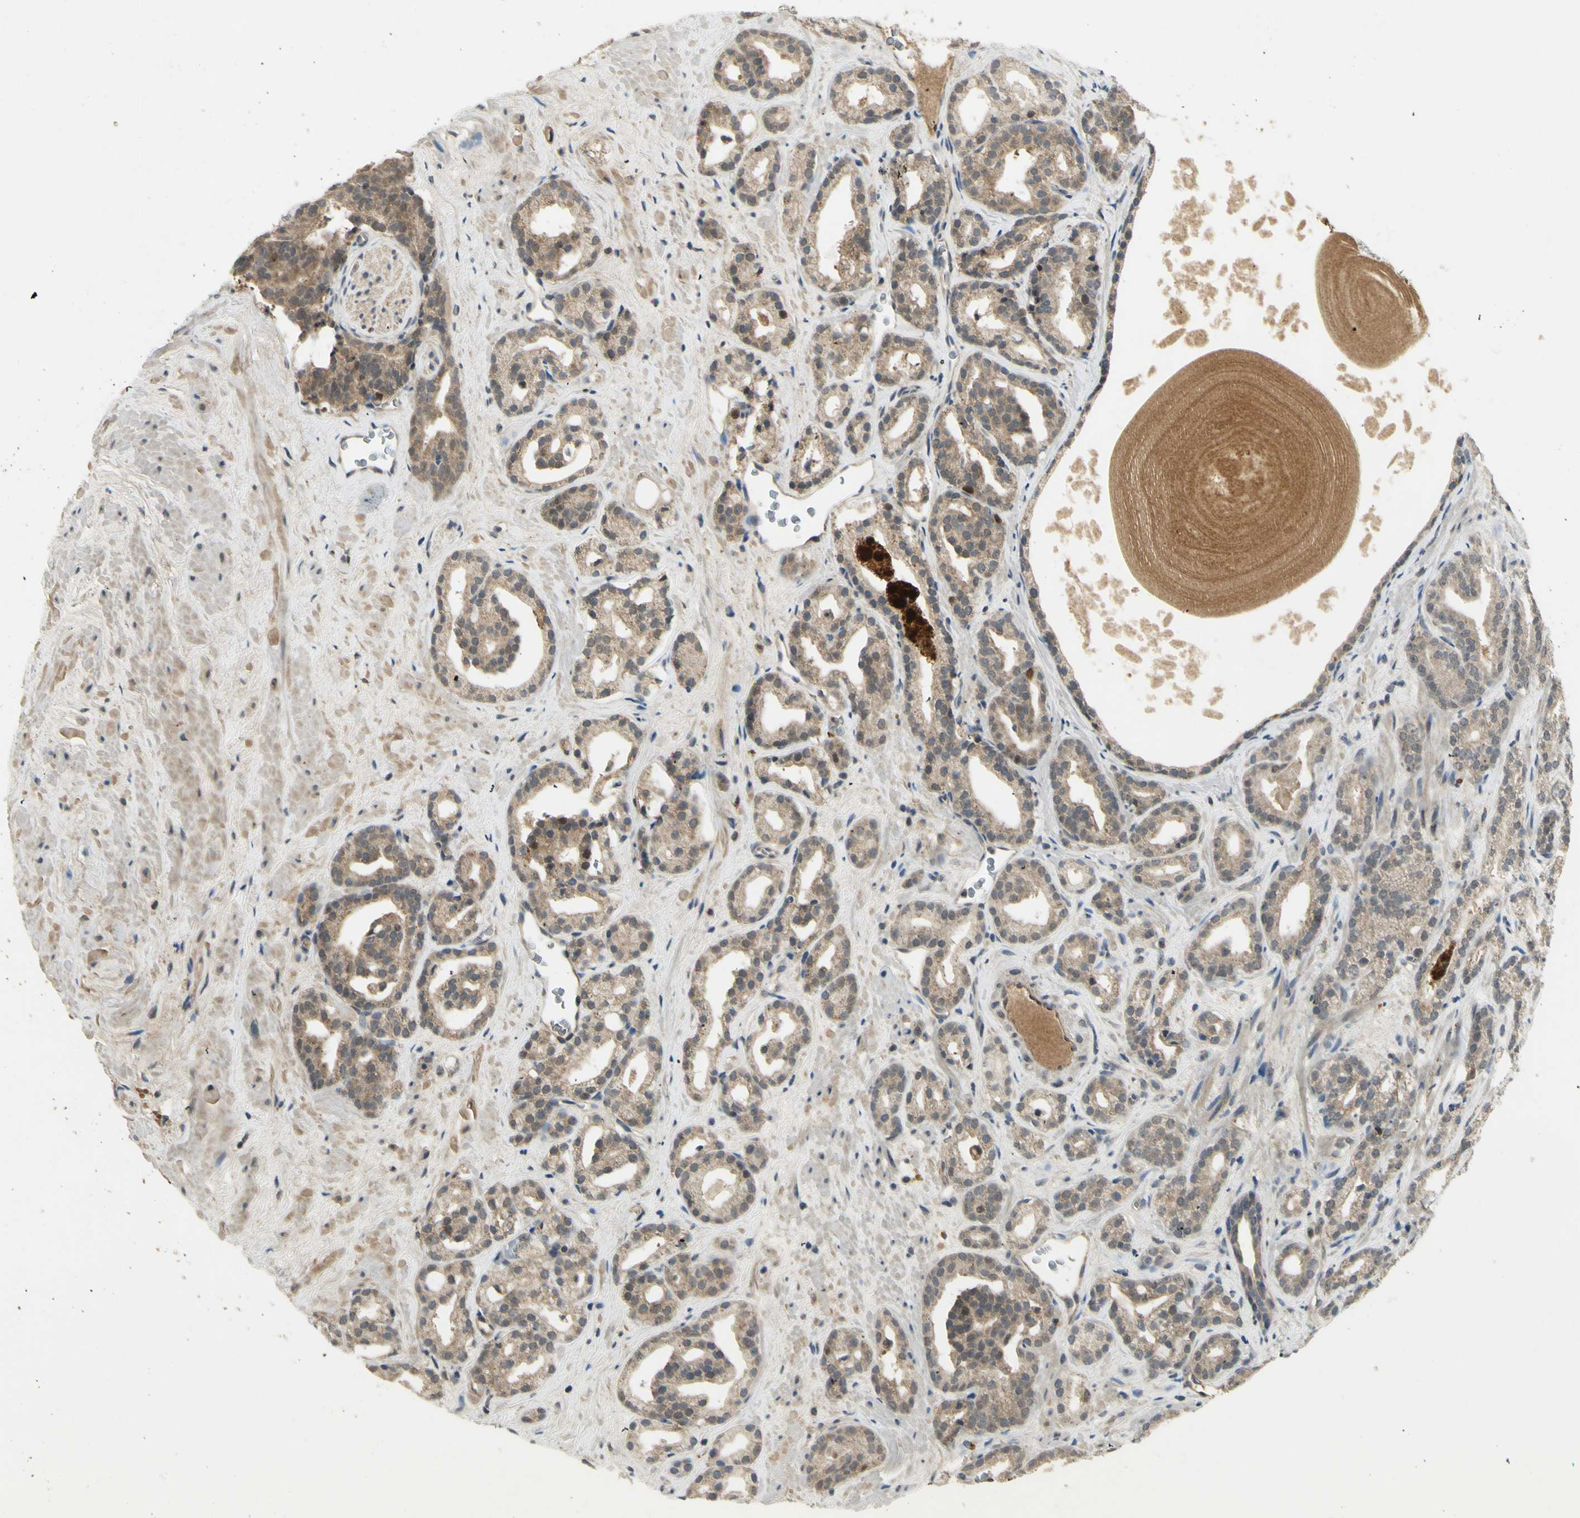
{"staining": {"intensity": "strong", "quantity": "<25%", "location": "nuclear"}, "tissue": "prostate cancer", "cell_type": "Tumor cells", "image_type": "cancer", "snomed": [{"axis": "morphology", "description": "Adenocarcinoma, Low grade"}, {"axis": "topography", "description": "Prostate"}], "caption": "Protein staining by immunohistochemistry (IHC) exhibits strong nuclear staining in approximately <25% of tumor cells in low-grade adenocarcinoma (prostate).", "gene": "RAD18", "patient": {"sex": "male", "age": 63}}